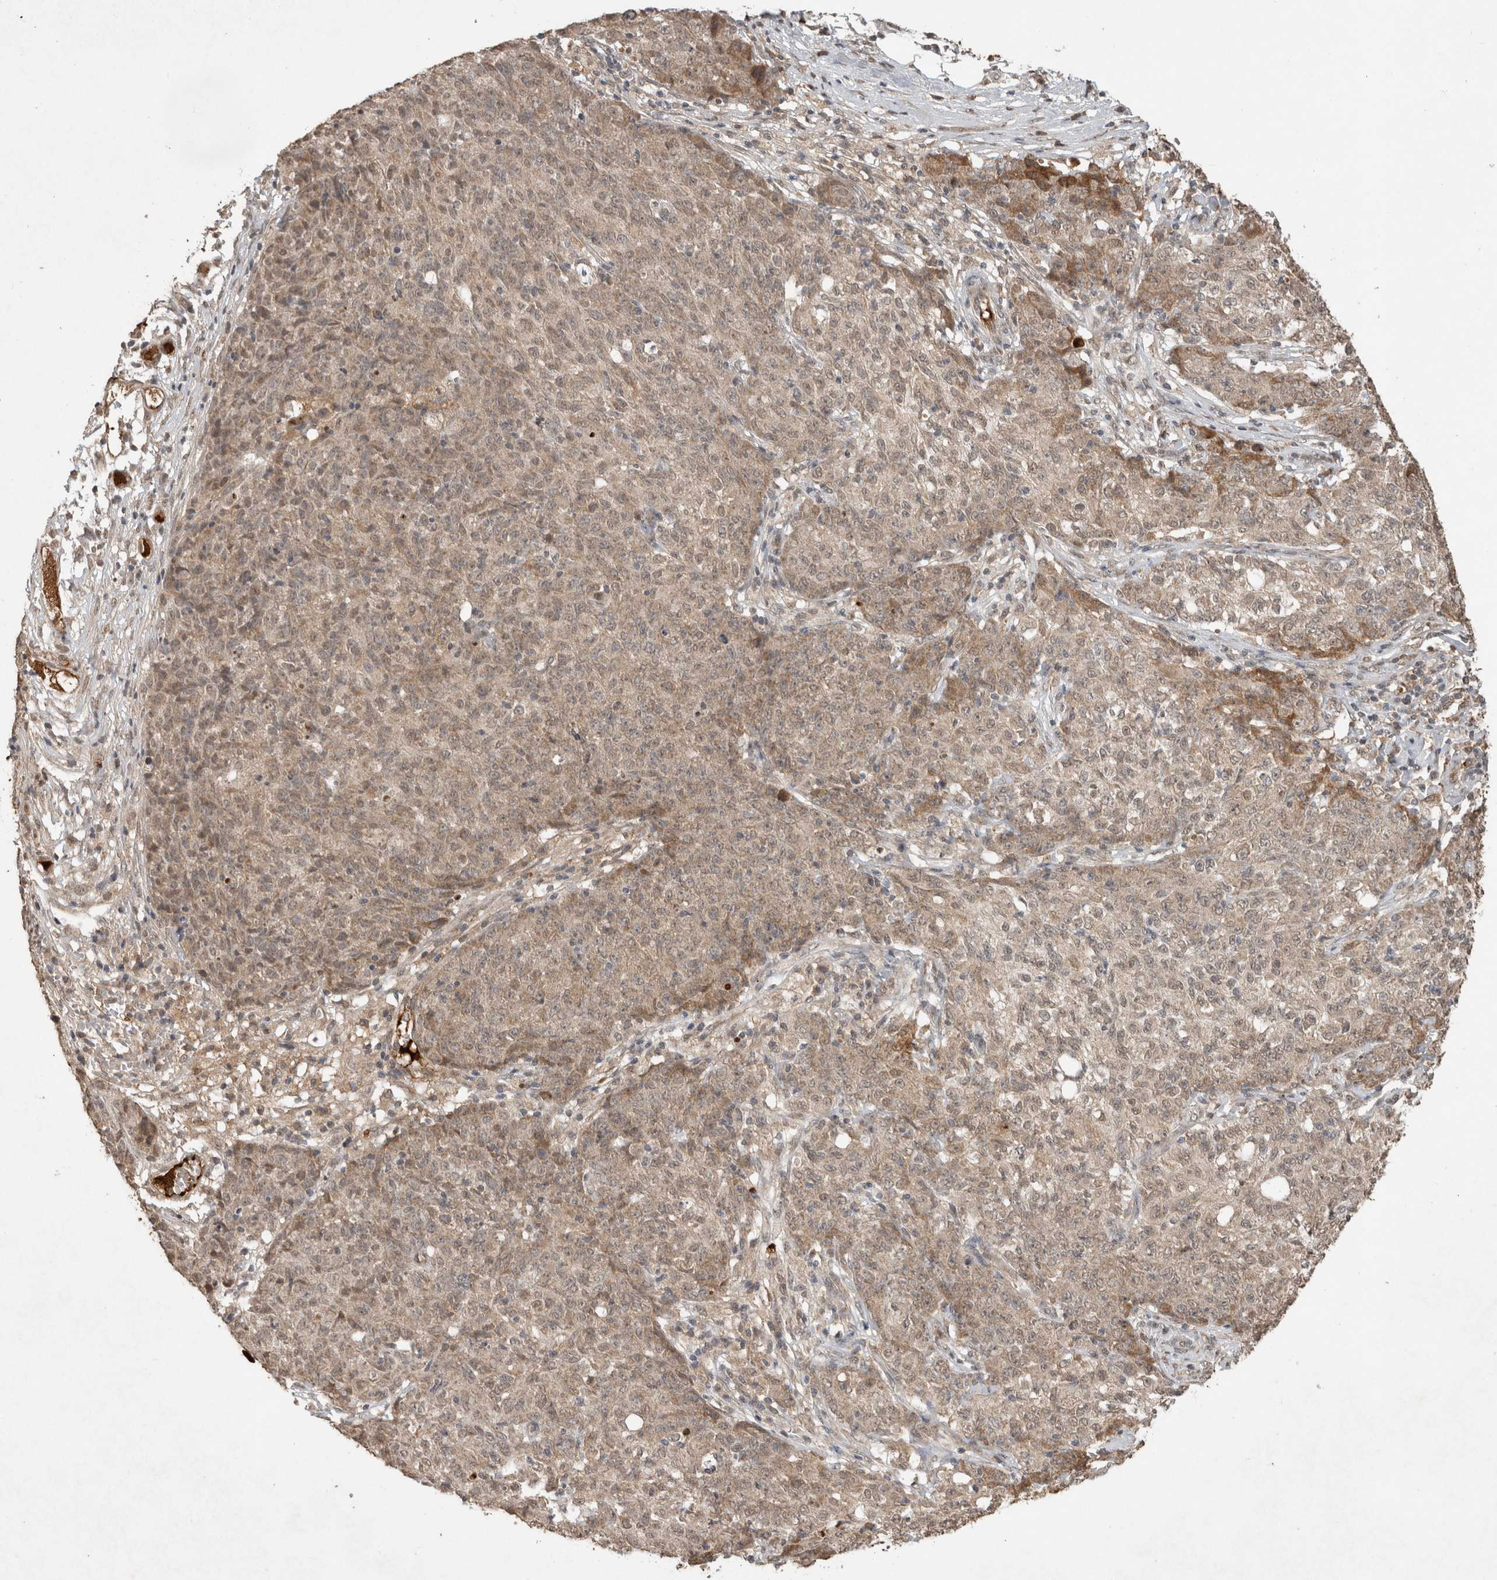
{"staining": {"intensity": "weak", "quantity": ">75%", "location": "cytoplasmic/membranous"}, "tissue": "ovarian cancer", "cell_type": "Tumor cells", "image_type": "cancer", "snomed": [{"axis": "morphology", "description": "Carcinoma, endometroid"}, {"axis": "topography", "description": "Ovary"}], "caption": "Weak cytoplasmic/membranous expression is present in approximately >75% of tumor cells in endometroid carcinoma (ovarian). (Brightfield microscopy of DAB IHC at high magnification).", "gene": "FAM3A", "patient": {"sex": "female", "age": 42}}